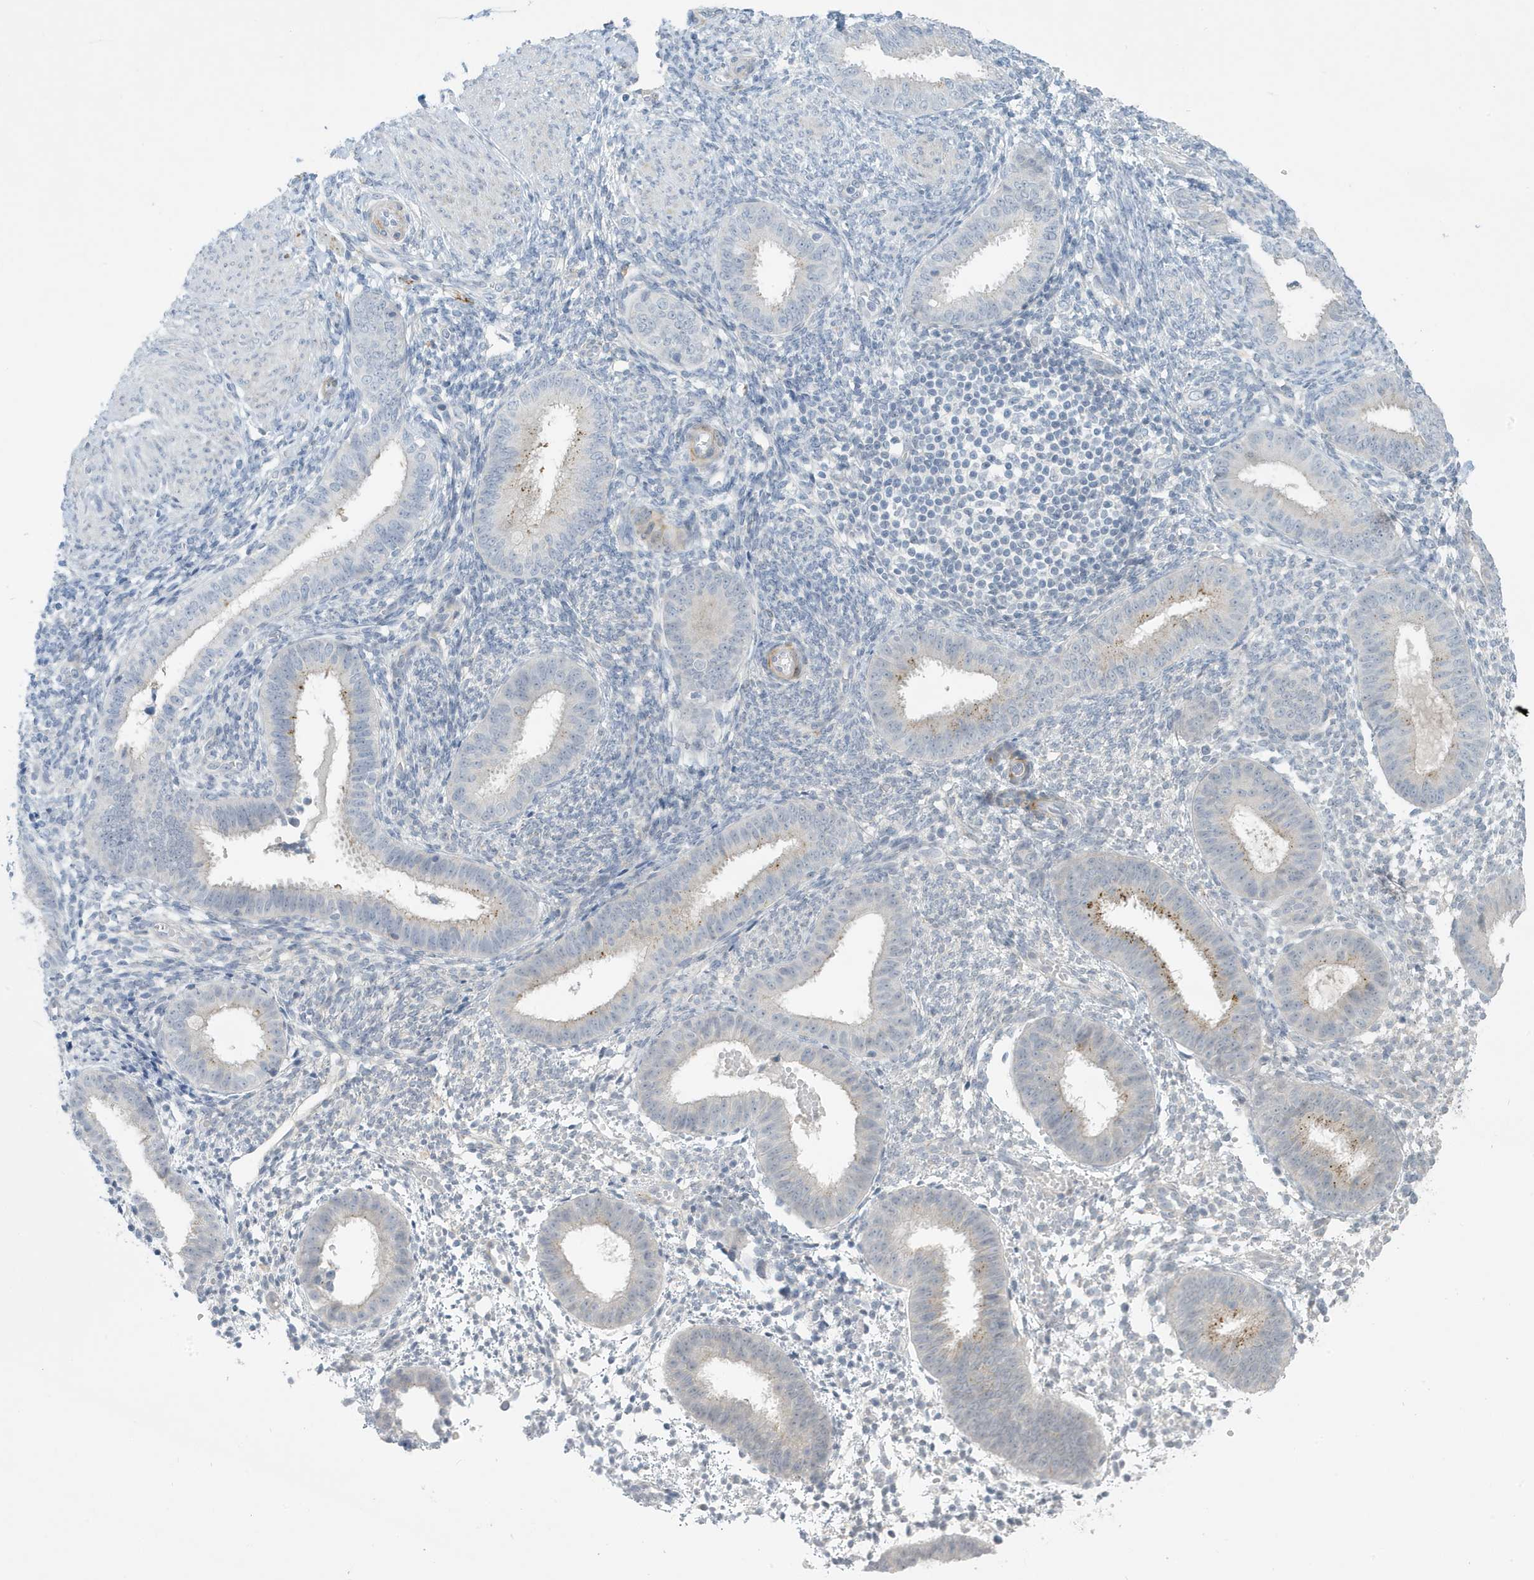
{"staining": {"intensity": "negative", "quantity": "none", "location": "none"}, "tissue": "endometrium", "cell_type": "Cells in endometrial stroma", "image_type": "normal", "snomed": [{"axis": "morphology", "description": "Normal tissue, NOS"}, {"axis": "topography", "description": "Uterus"}, {"axis": "topography", "description": "Endometrium"}], "caption": "Immunohistochemistry histopathology image of unremarkable endometrium: human endometrium stained with DAB displays no significant protein positivity in cells in endometrial stroma. (DAB (3,3'-diaminobenzidine) immunohistochemistry with hematoxylin counter stain).", "gene": "PERM1", "patient": {"sex": "female", "age": 48}}